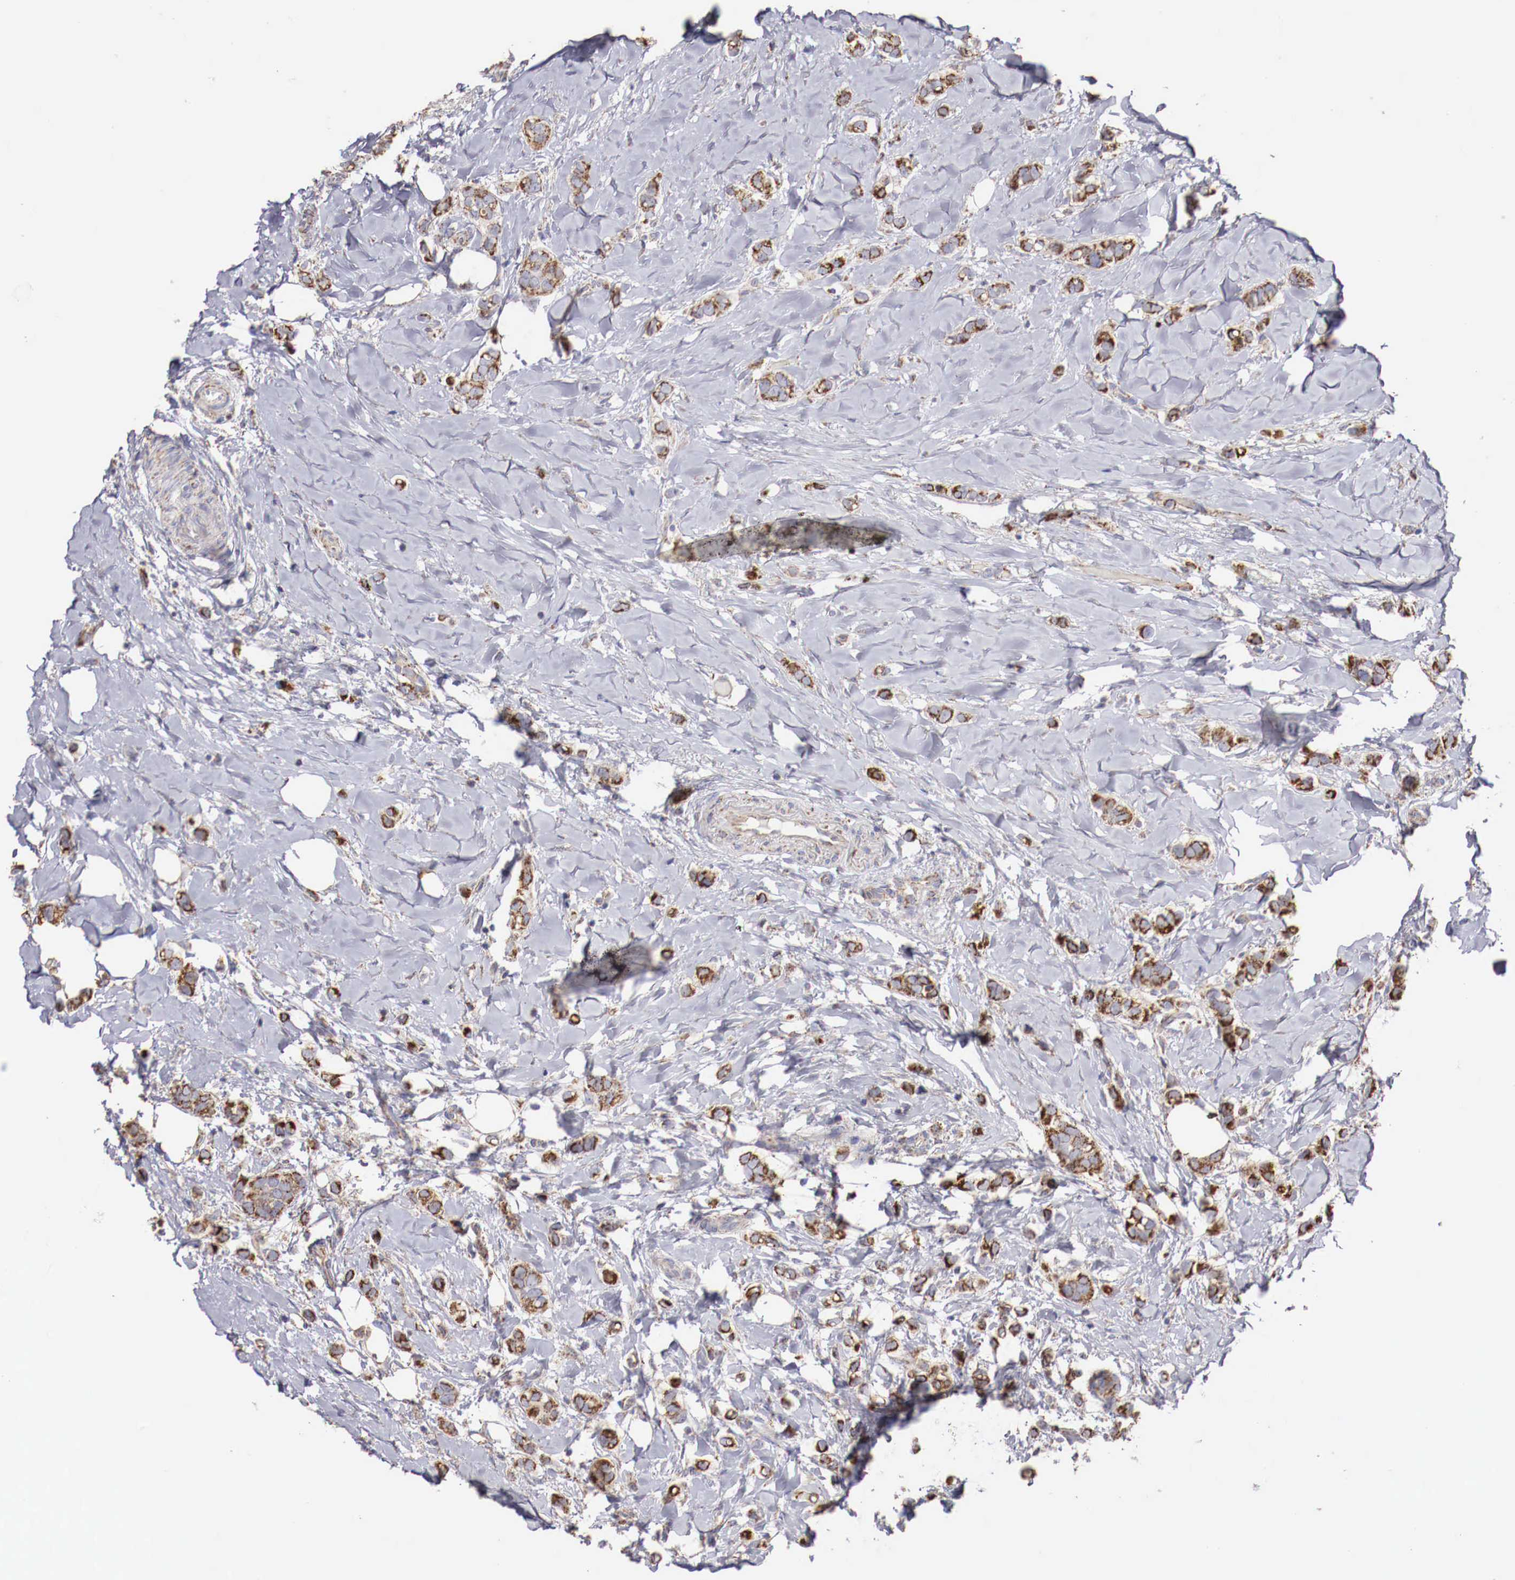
{"staining": {"intensity": "strong", "quantity": ">75%", "location": "cytoplasmic/membranous"}, "tissue": "breast cancer", "cell_type": "Tumor cells", "image_type": "cancer", "snomed": [{"axis": "morphology", "description": "Duct carcinoma"}, {"axis": "topography", "description": "Breast"}], "caption": "Strong cytoplasmic/membranous expression for a protein is identified in about >75% of tumor cells of breast cancer using IHC.", "gene": "XPNPEP3", "patient": {"sex": "female", "age": 72}}